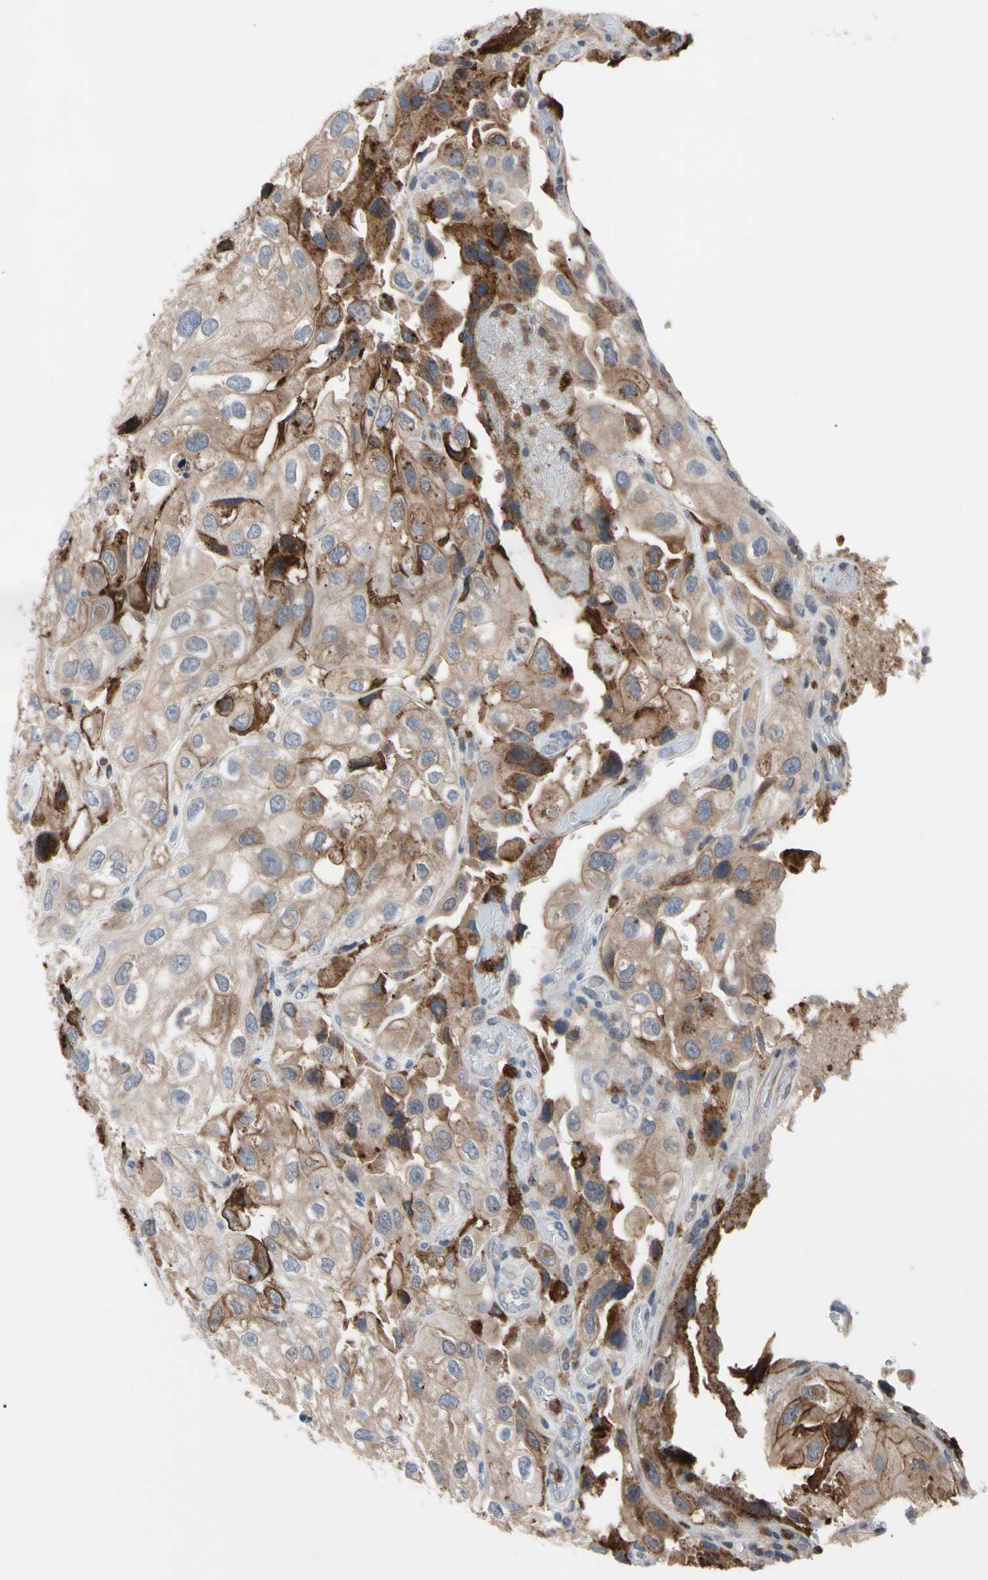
{"staining": {"intensity": "strong", "quantity": "25%-75%", "location": "cytoplasmic/membranous"}, "tissue": "urothelial cancer", "cell_type": "Tumor cells", "image_type": "cancer", "snomed": [{"axis": "morphology", "description": "Urothelial carcinoma, High grade"}, {"axis": "topography", "description": "Urinary bladder"}], "caption": "High-magnification brightfield microscopy of urothelial cancer stained with DAB (brown) and counterstained with hematoxylin (blue). tumor cells exhibit strong cytoplasmic/membranous staining is identified in about25%-75% of cells.", "gene": "MCL1", "patient": {"sex": "female", "age": 64}}